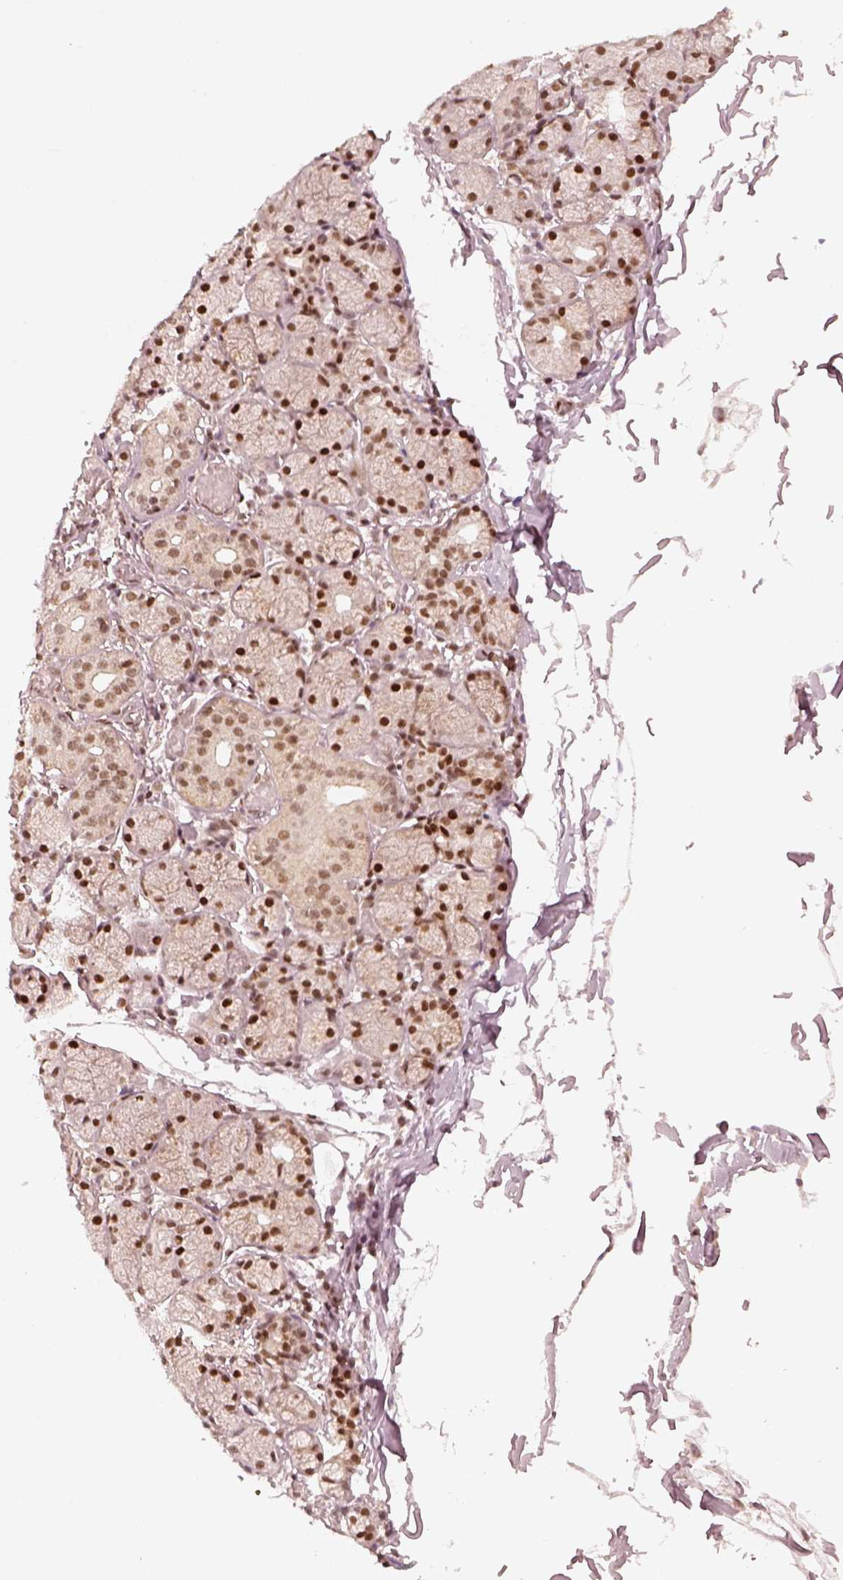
{"staining": {"intensity": "strong", "quantity": ">75%", "location": "nuclear"}, "tissue": "salivary gland", "cell_type": "Glandular cells", "image_type": "normal", "snomed": [{"axis": "morphology", "description": "Normal tissue, NOS"}, {"axis": "topography", "description": "Salivary gland"}, {"axis": "topography", "description": "Peripheral nerve tissue"}], "caption": "Immunohistochemistry (IHC) histopathology image of benign salivary gland: salivary gland stained using immunohistochemistry (IHC) shows high levels of strong protein expression localized specifically in the nuclear of glandular cells, appearing as a nuclear brown color.", "gene": "GMEB2", "patient": {"sex": "female", "age": 24}}